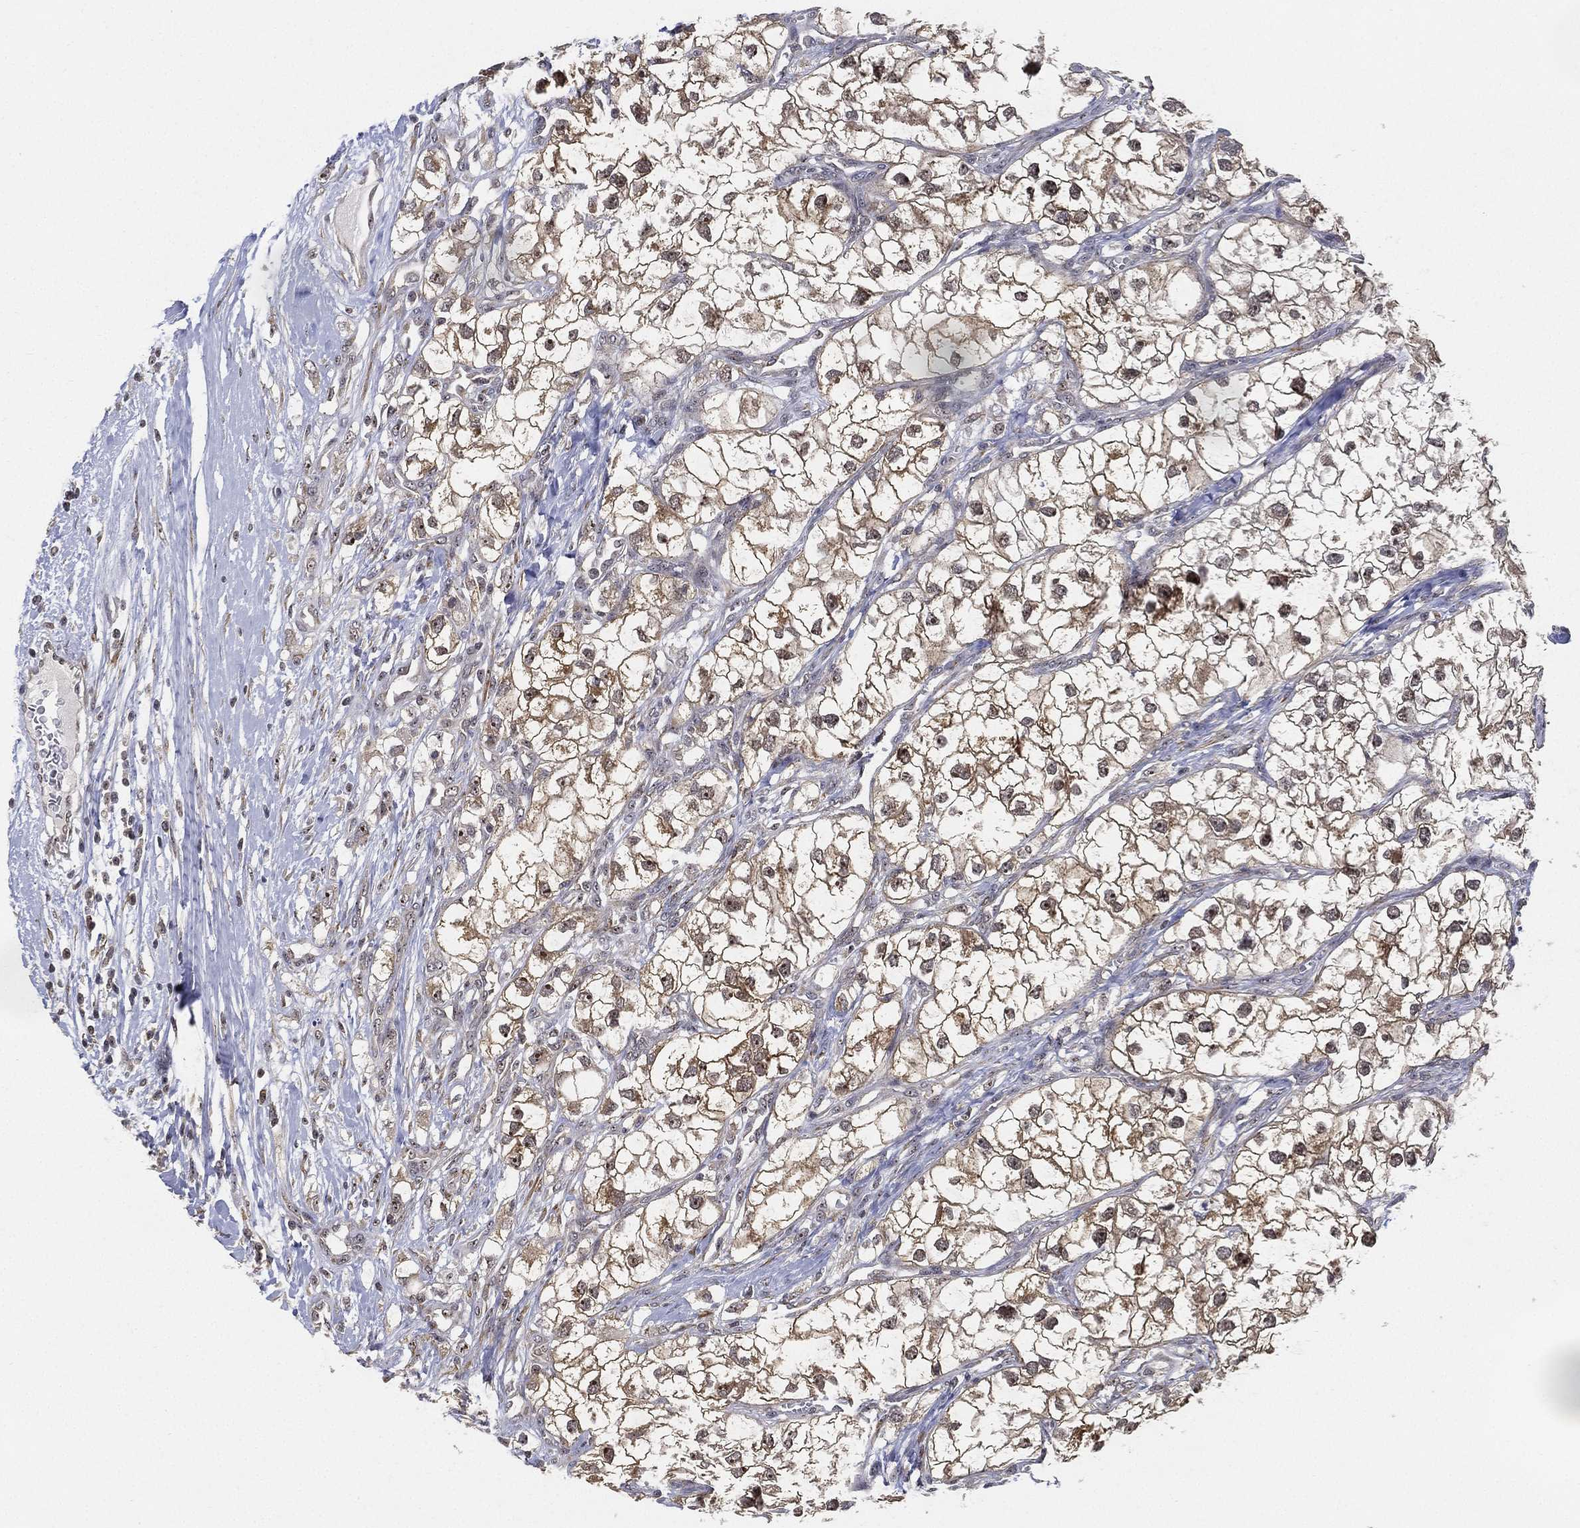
{"staining": {"intensity": "moderate", "quantity": ">75%", "location": "cytoplasmic/membranous,nuclear"}, "tissue": "renal cancer", "cell_type": "Tumor cells", "image_type": "cancer", "snomed": [{"axis": "morphology", "description": "Adenocarcinoma, NOS"}, {"axis": "topography", "description": "Kidney"}], "caption": "An immunohistochemistry (IHC) photomicrograph of neoplastic tissue is shown. Protein staining in brown shows moderate cytoplasmic/membranous and nuclear positivity in renal cancer within tumor cells. Immunohistochemistry stains the protein in brown and the nuclei are stained blue.", "gene": "PPP1R16B", "patient": {"sex": "male", "age": 59}}